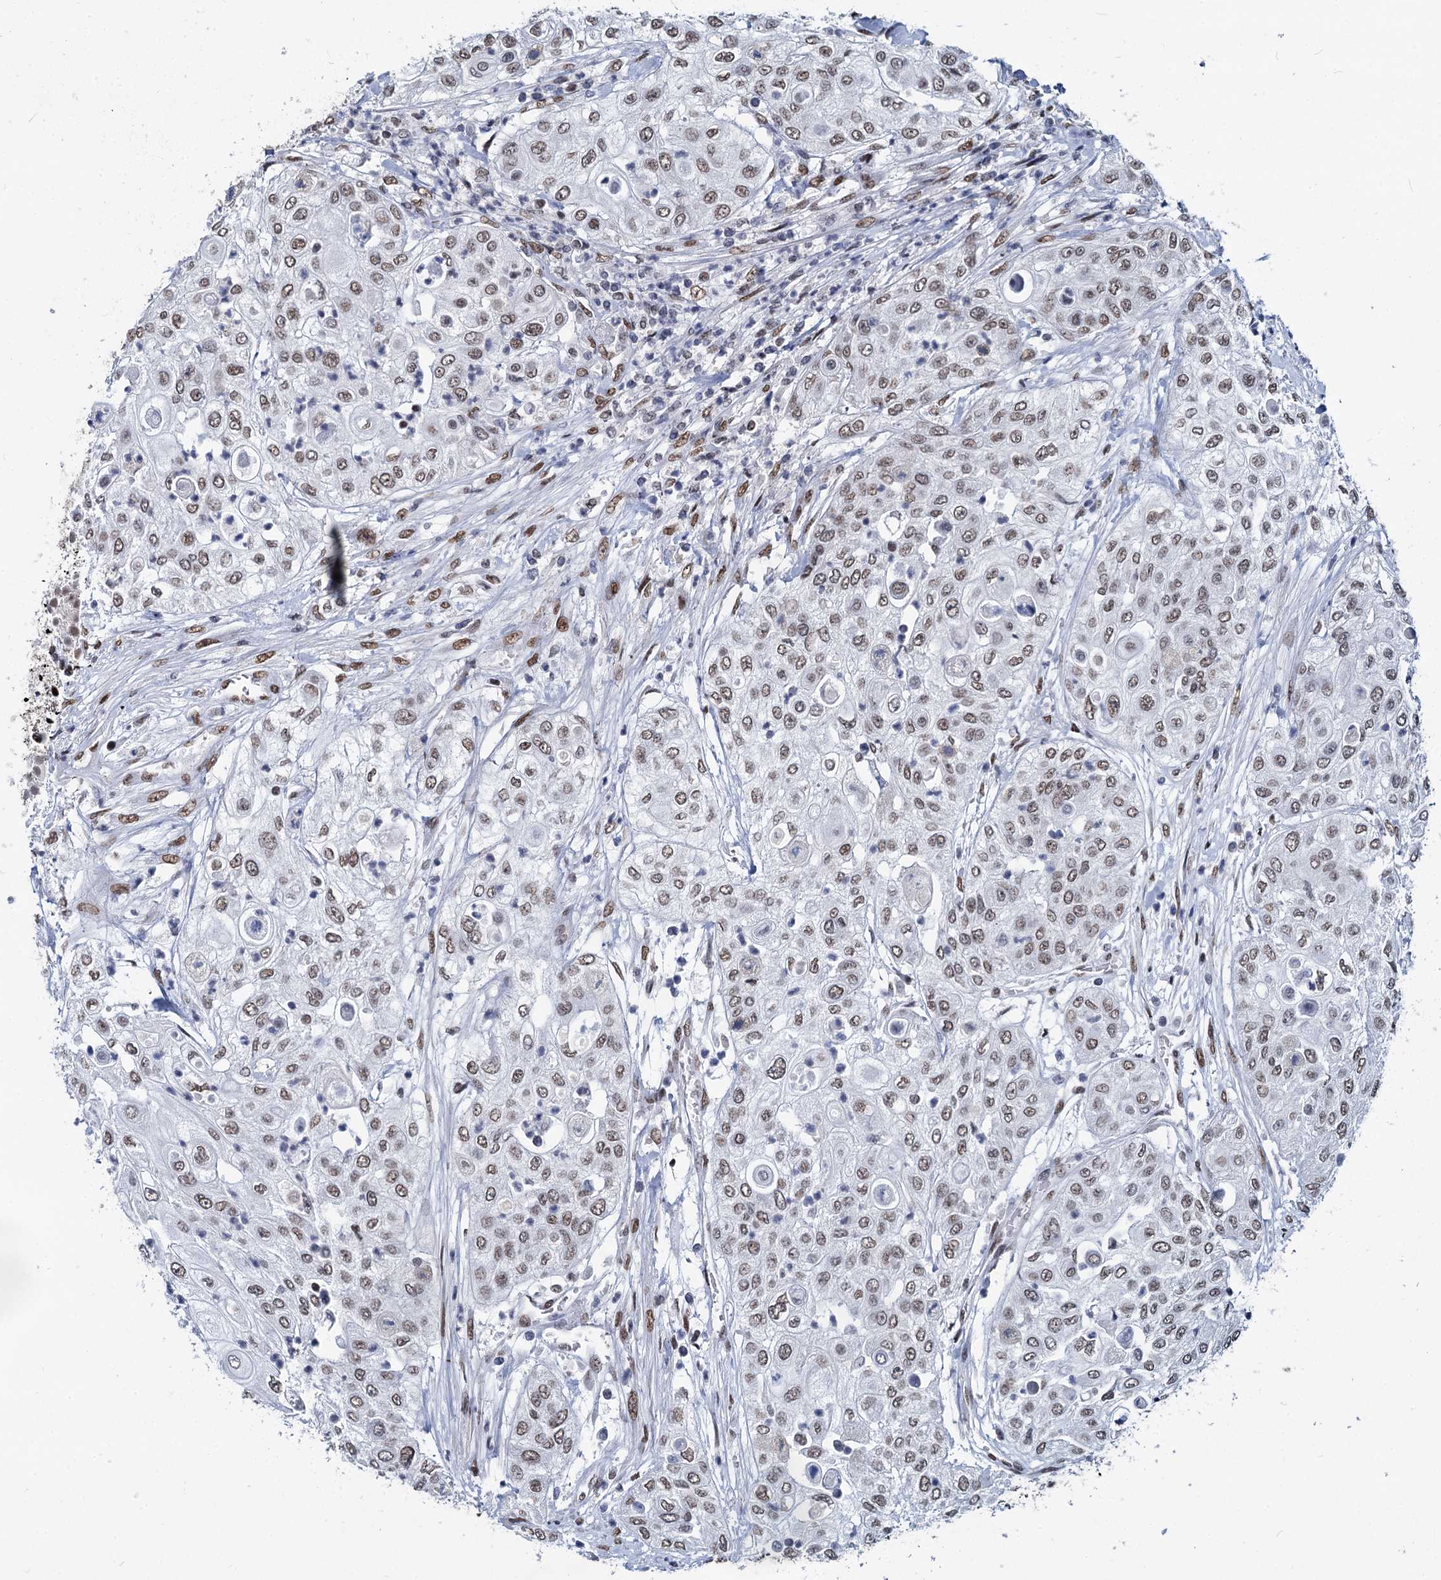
{"staining": {"intensity": "weak", "quantity": ">75%", "location": "nuclear"}, "tissue": "urothelial cancer", "cell_type": "Tumor cells", "image_type": "cancer", "snomed": [{"axis": "morphology", "description": "Urothelial carcinoma, High grade"}, {"axis": "topography", "description": "Urinary bladder"}], "caption": "DAB immunohistochemical staining of human urothelial cancer reveals weak nuclear protein staining in approximately >75% of tumor cells.", "gene": "PARPBP", "patient": {"sex": "female", "age": 79}}